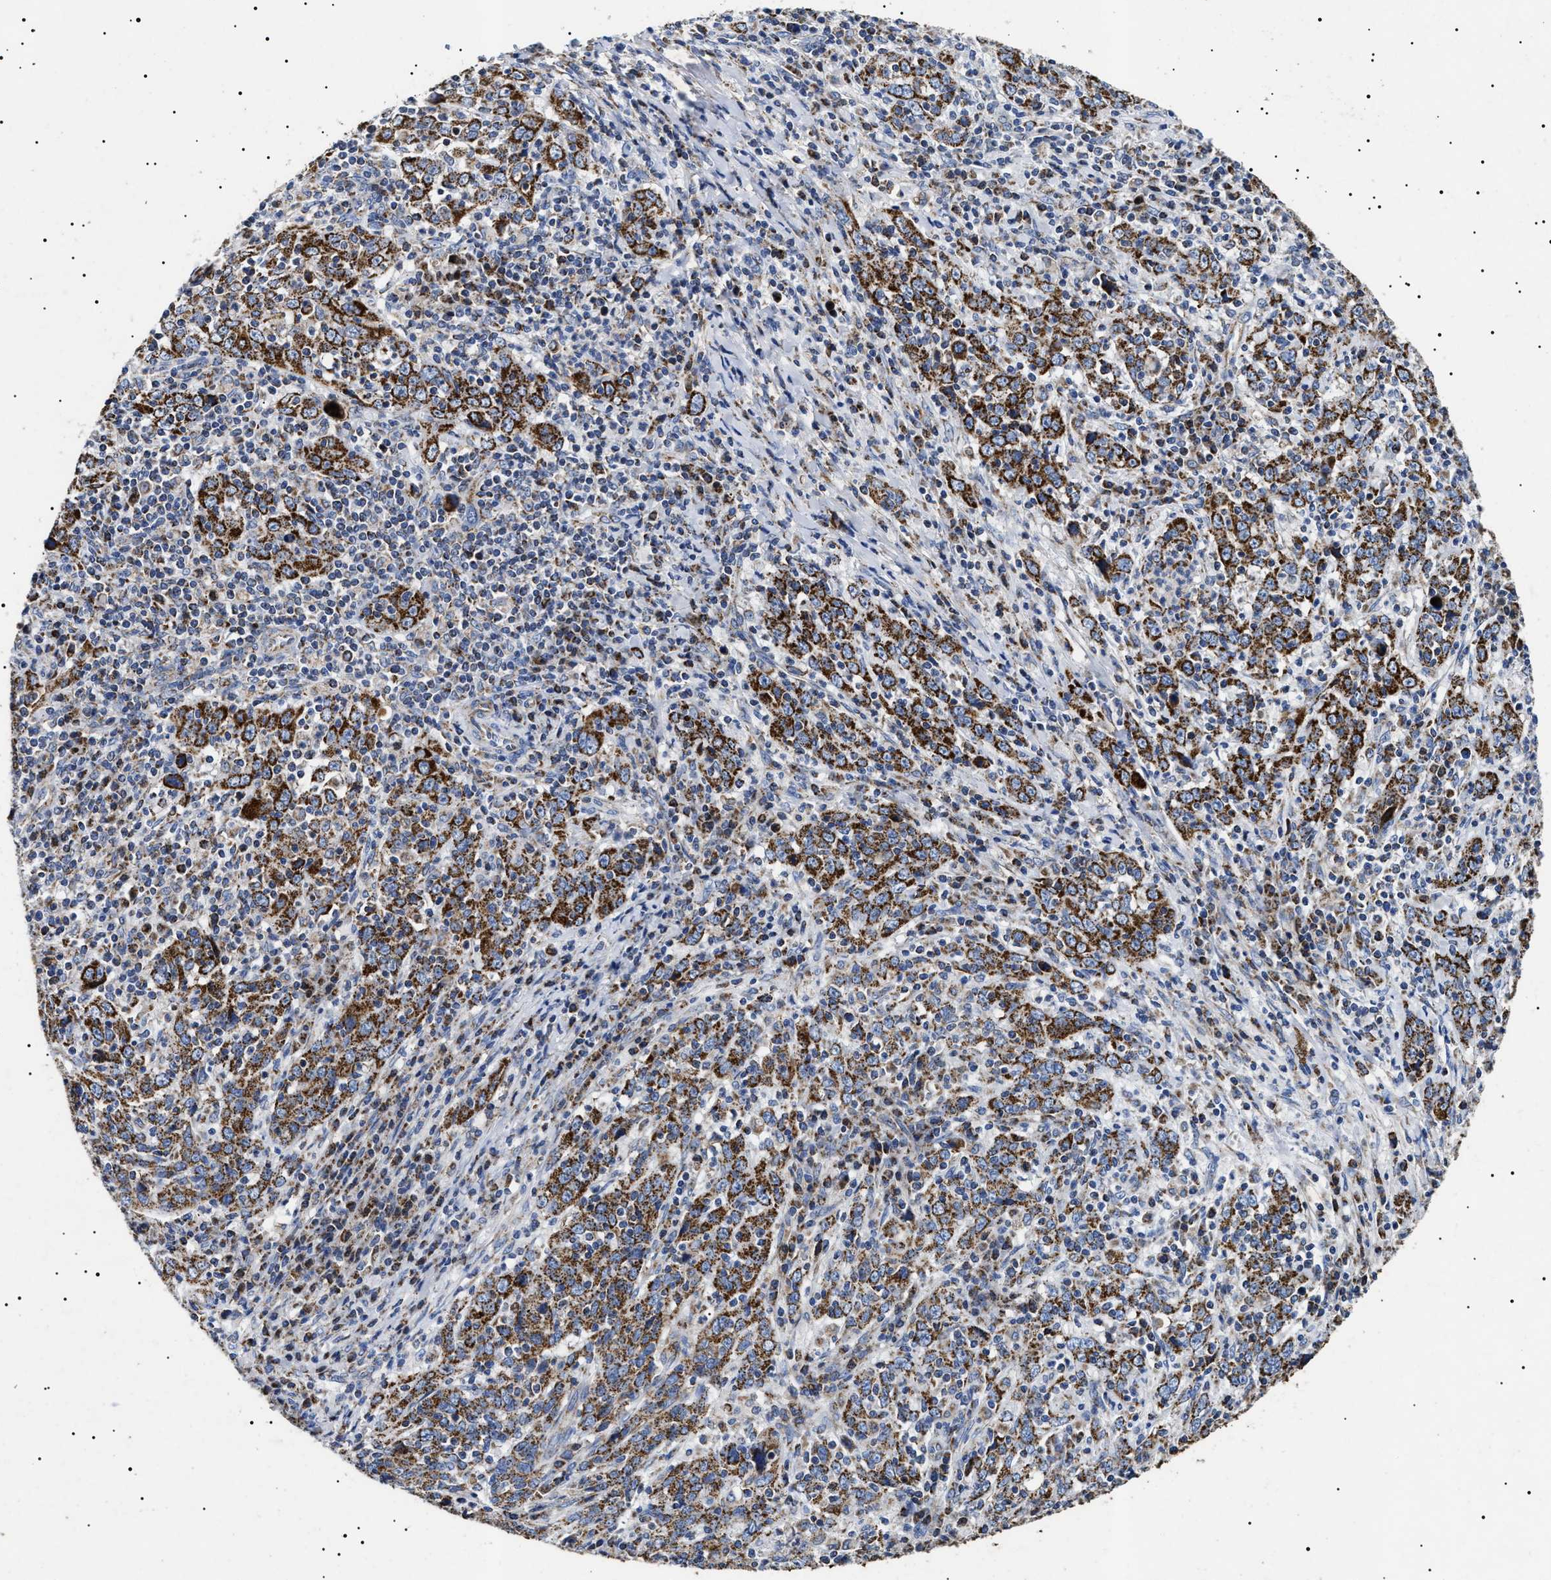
{"staining": {"intensity": "strong", "quantity": ">75%", "location": "cytoplasmic/membranous"}, "tissue": "cervical cancer", "cell_type": "Tumor cells", "image_type": "cancer", "snomed": [{"axis": "morphology", "description": "Squamous cell carcinoma, NOS"}, {"axis": "topography", "description": "Cervix"}], "caption": "Strong cytoplasmic/membranous expression is seen in approximately >75% of tumor cells in cervical cancer.", "gene": "CHRDL2", "patient": {"sex": "female", "age": 46}}